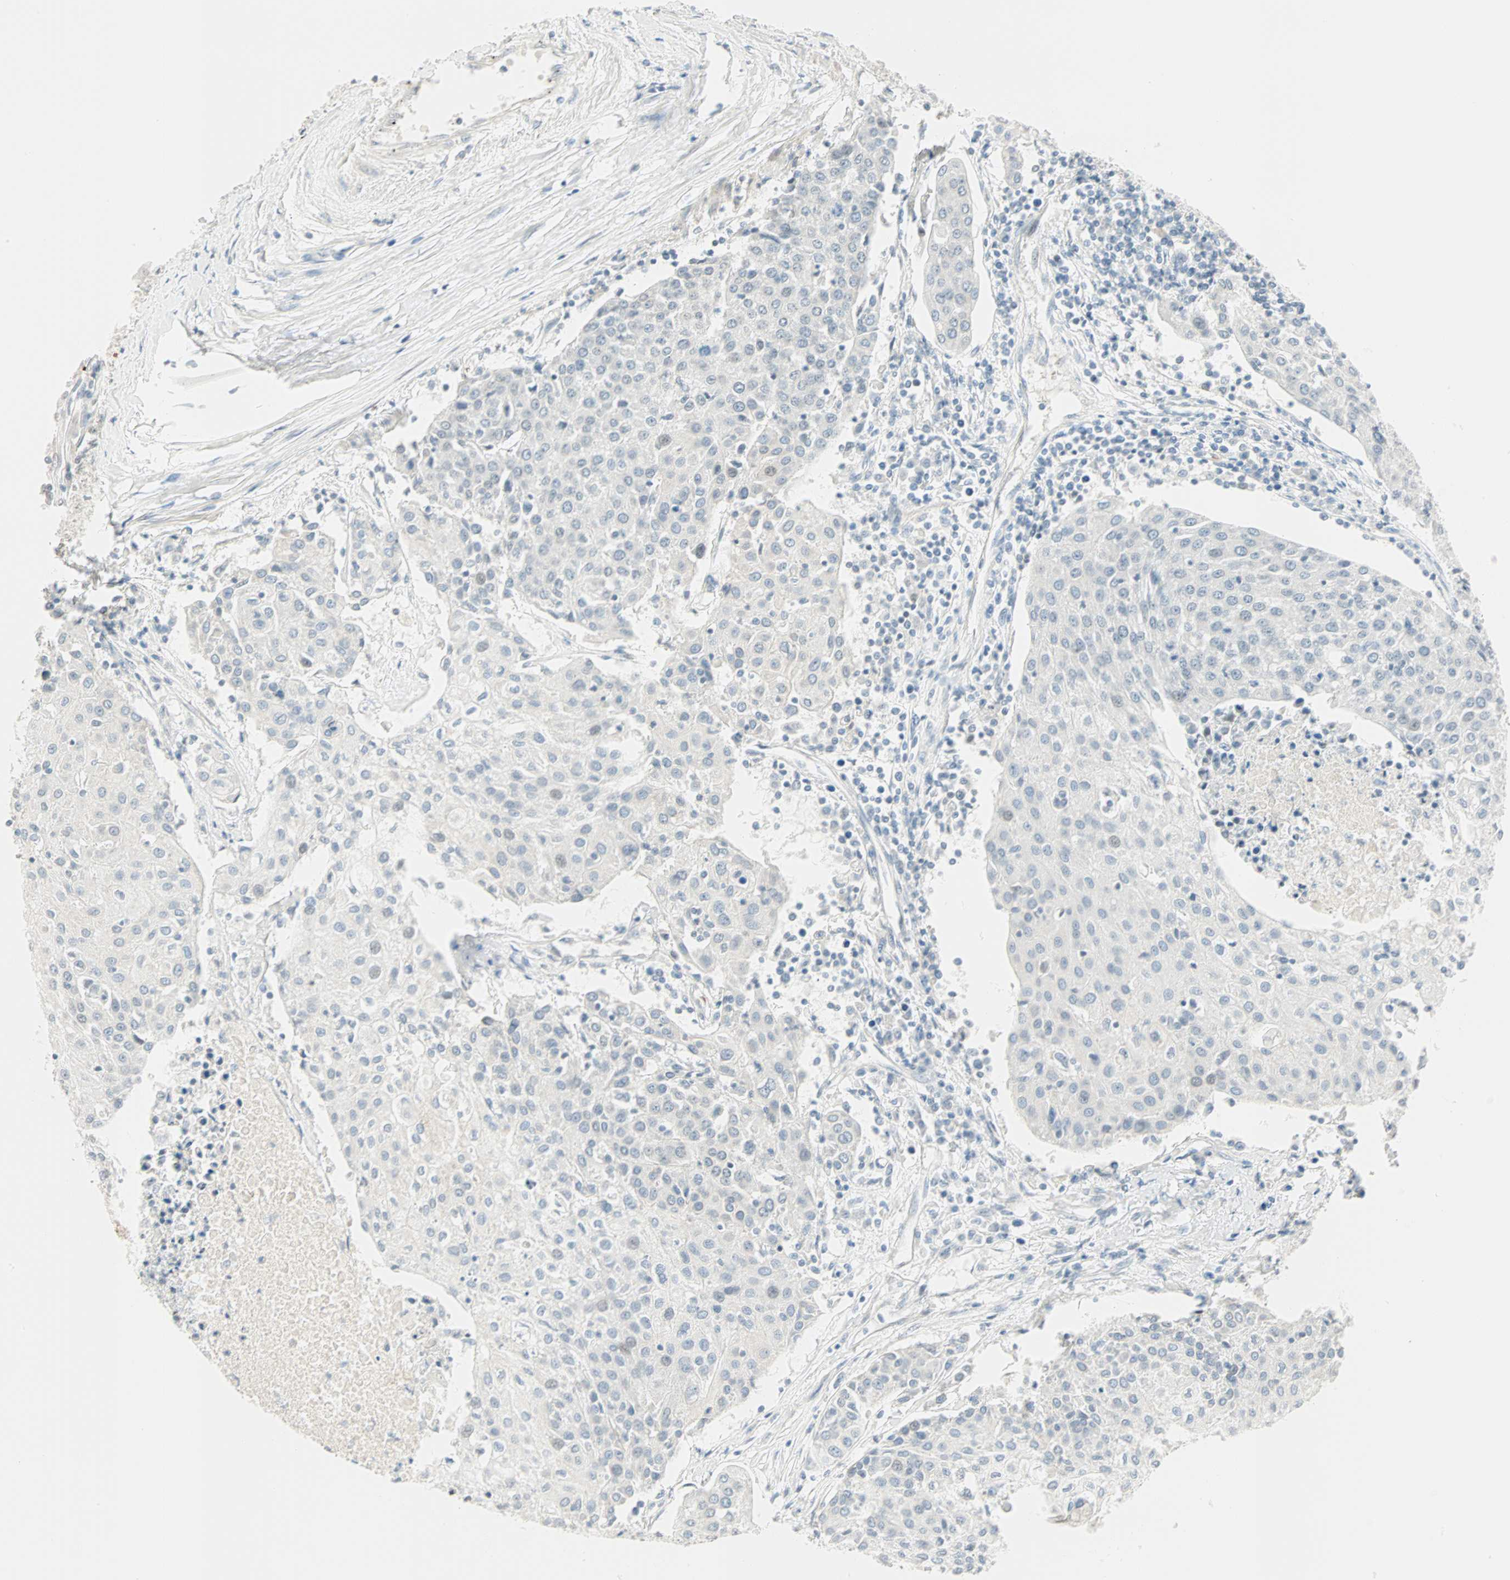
{"staining": {"intensity": "negative", "quantity": "none", "location": "none"}, "tissue": "urothelial cancer", "cell_type": "Tumor cells", "image_type": "cancer", "snomed": [{"axis": "morphology", "description": "Urothelial carcinoma, High grade"}, {"axis": "topography", "description": "Urinary bladder"}], "caption": "This is an immunohistochemistry (IHC) histopathology image of urothelial cancer. There is no expression in tumor cells.", "gene": "BCAN", "patient": {"sex": "female", "age": 85}}